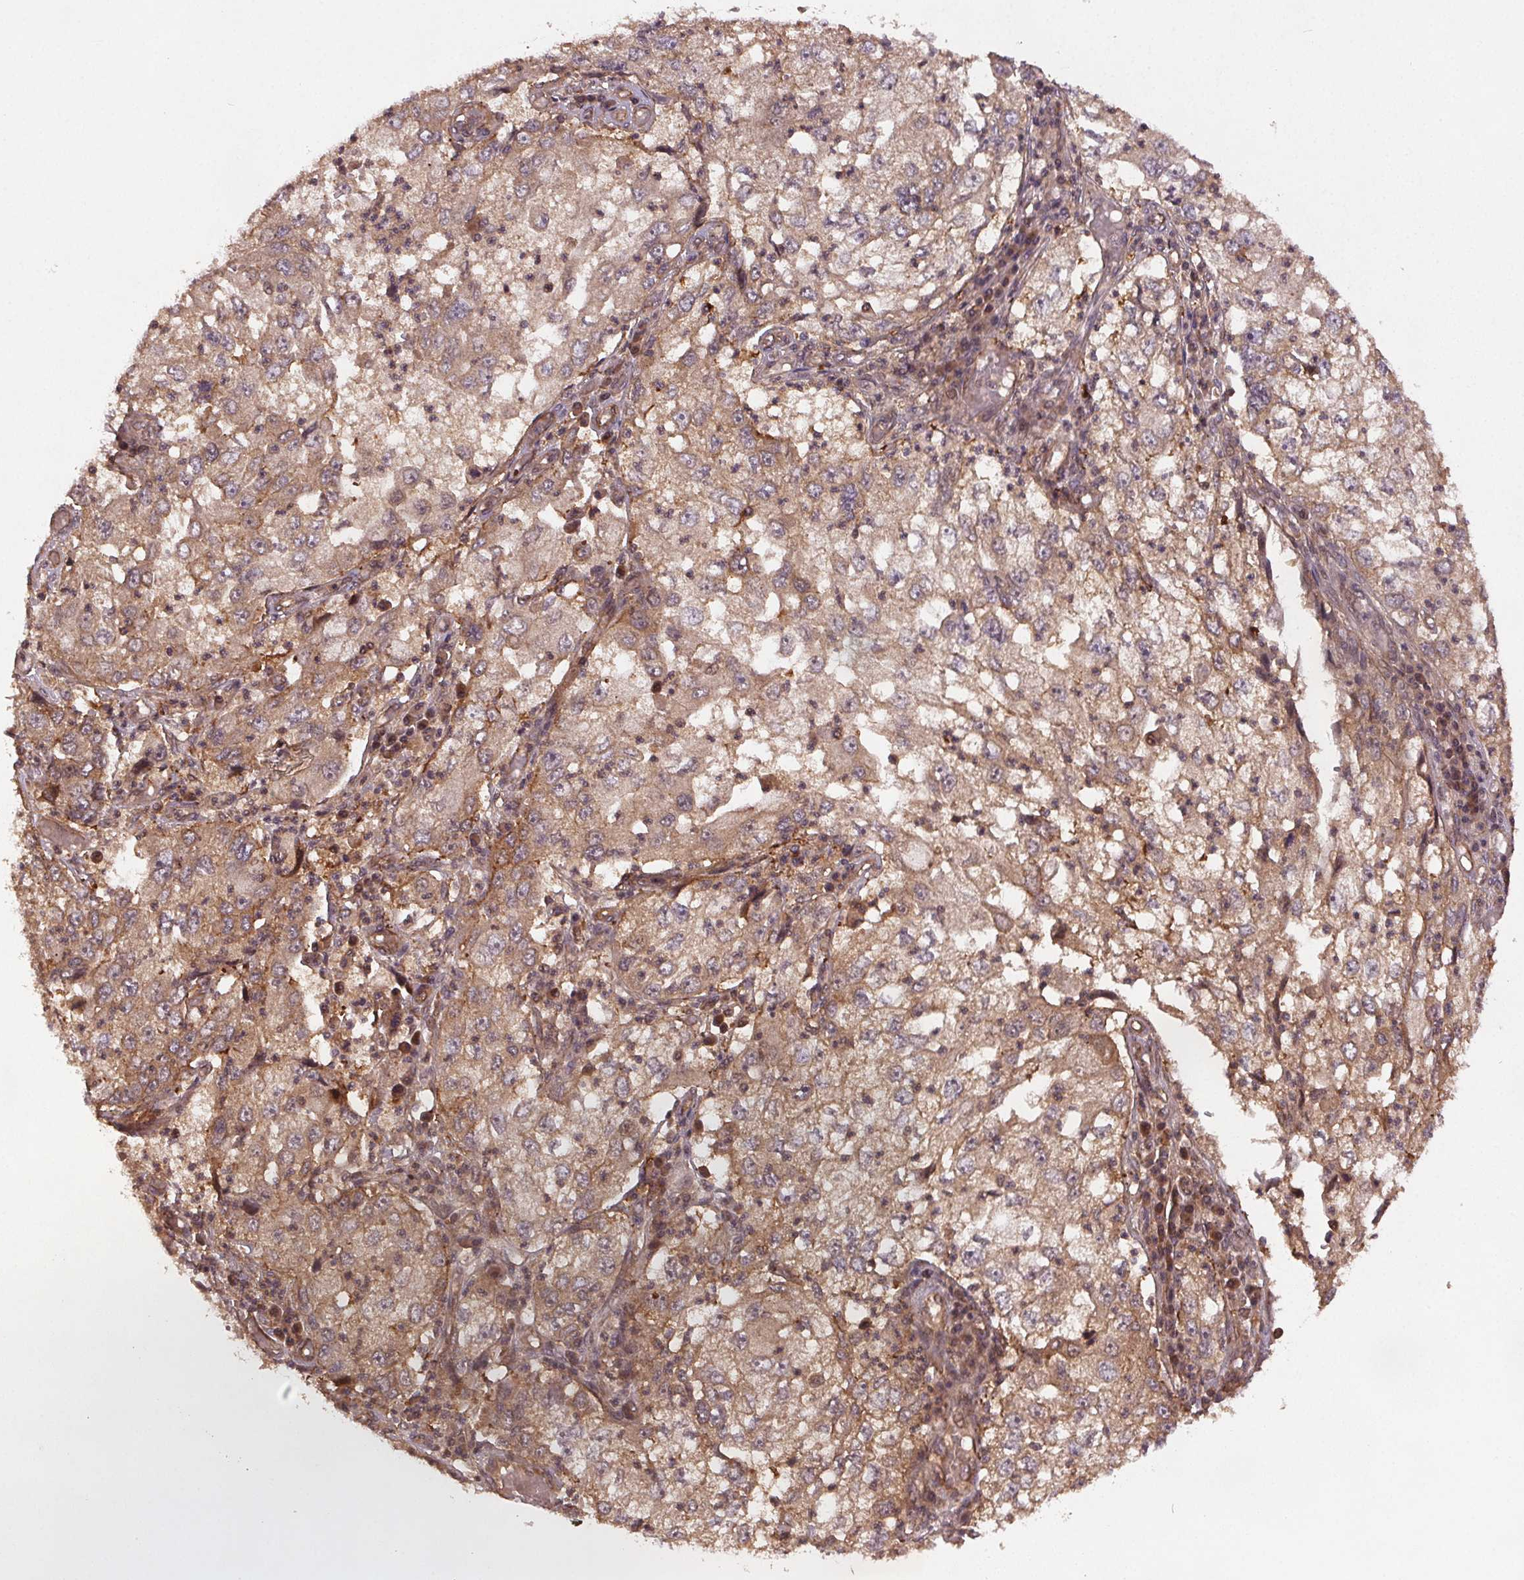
{"staining": {"intensity": "moderate", "quantity": ">75%", "location": "cytoplasmic/membranous"}, "tissue": "cervical cancer", "cell_type": "Tumor cells", "image_type": "cancer", "snomed": [{"axis": "morphology", "description": "Squamous cell carcinoma, NOS"}, {"axis": "topography", "description": "Cervix"}], "caption": "A histopathology image of cervical cancer (squamous cell carcinoma) stained for a protein demonstrates moderate cytoplasmic/membranous brown staining in tumor cells.", "gene": "SEC14L2", "patient": {"sex": "female", "age": 36}}